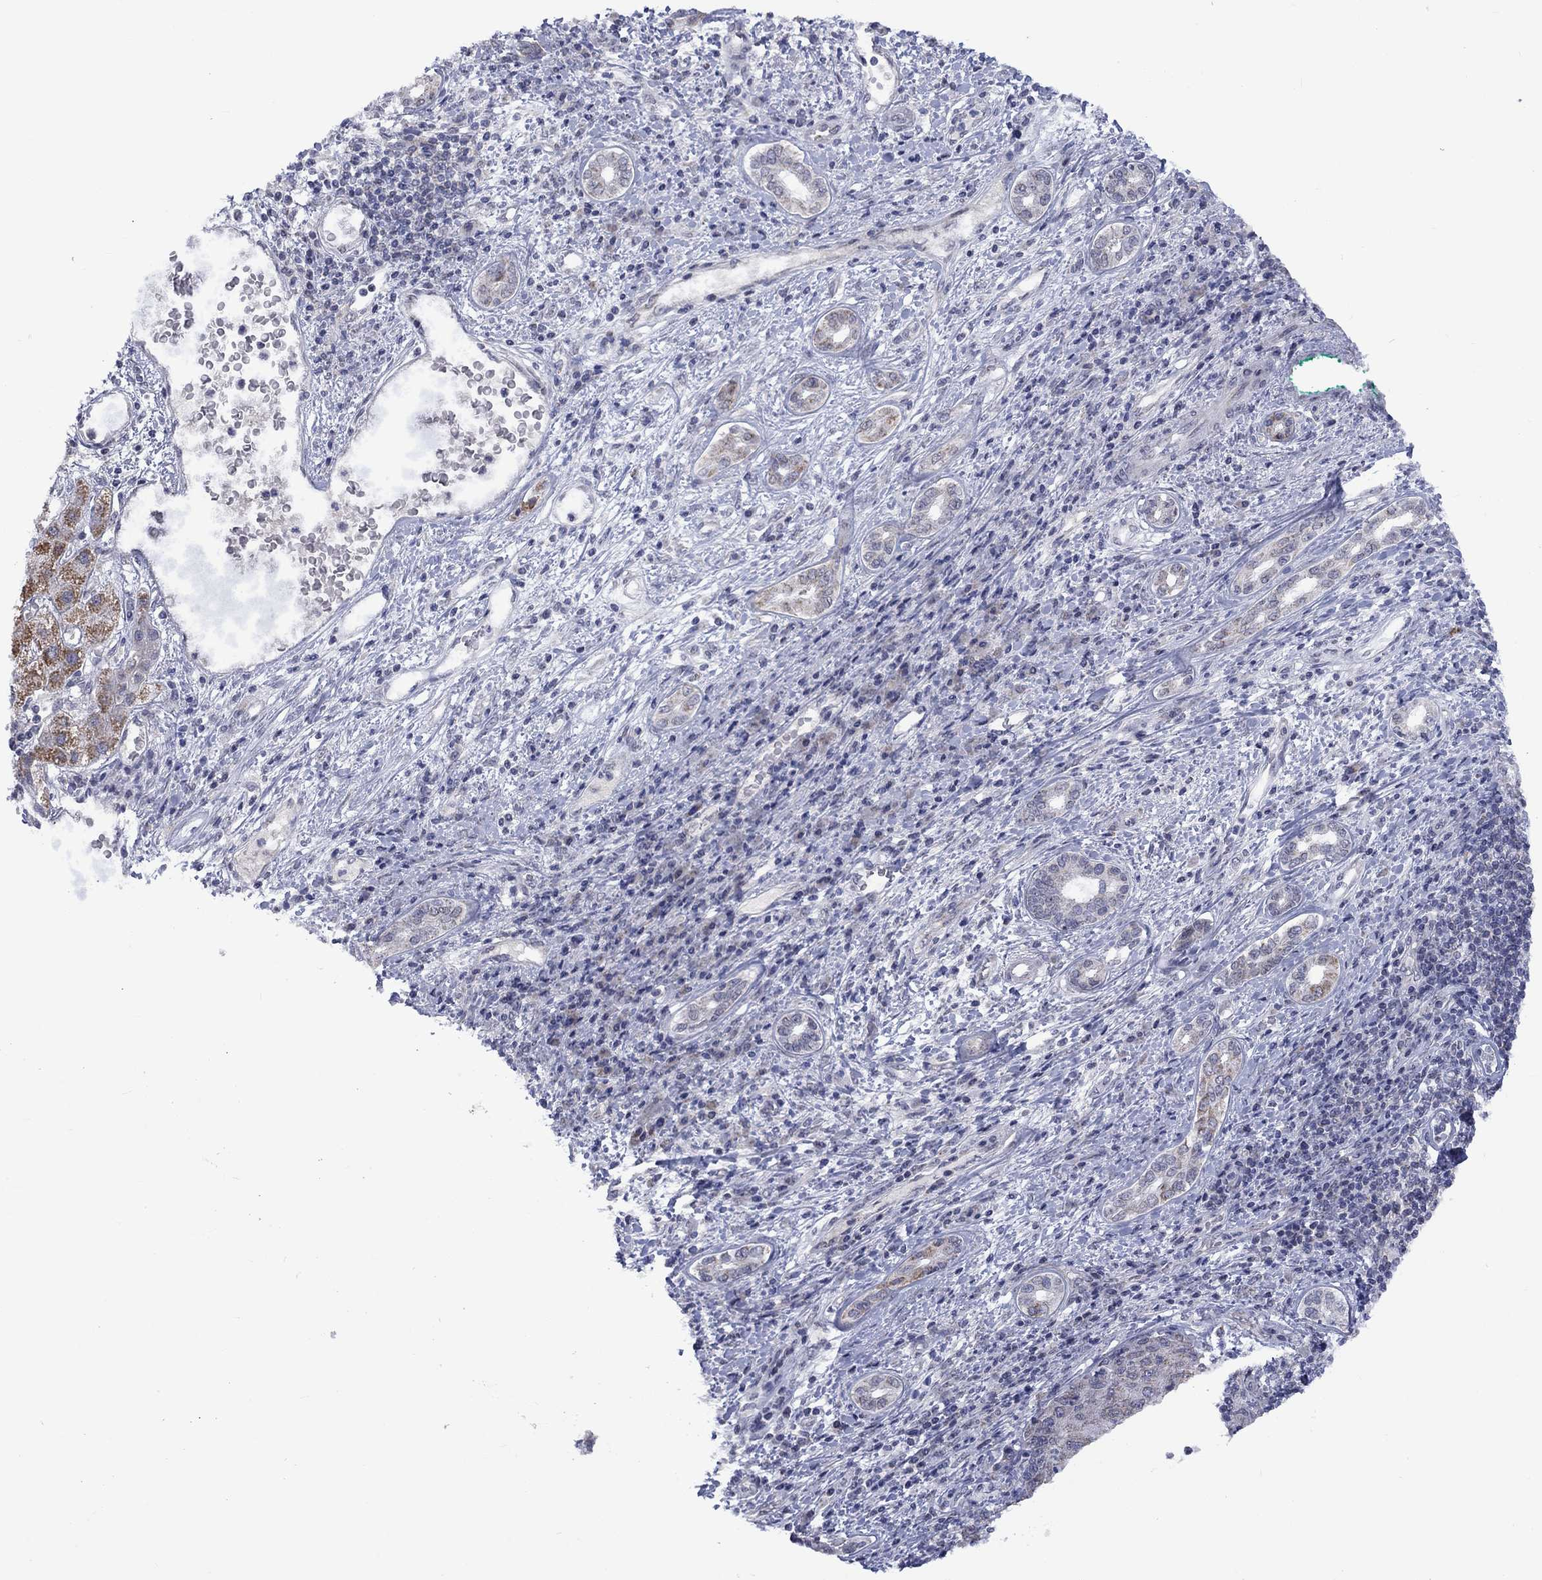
{"staining": {"intensity": "weak", "quantity": "25%-75%", "location": "cytoplasmic/membranous"}, "tissue": "liver cancer", "cell_type": "Tumor cells", "image_type": "cancer", "snomed": [{"axis": "morphology", "description": "Carcinoma, Hepatocellular, NOS"}, {"axis": "topography", "description": "Liver"}], "caption": "Human liver cancer (hepatocellular carcinoma) stained for a protein (brown) reveals weak cytoplasmic/membranous positive expression in approximately 25%-75% of tumor cells.", "gene": "KCNJ16", "patient": {"sex": "male", "age": 65}}